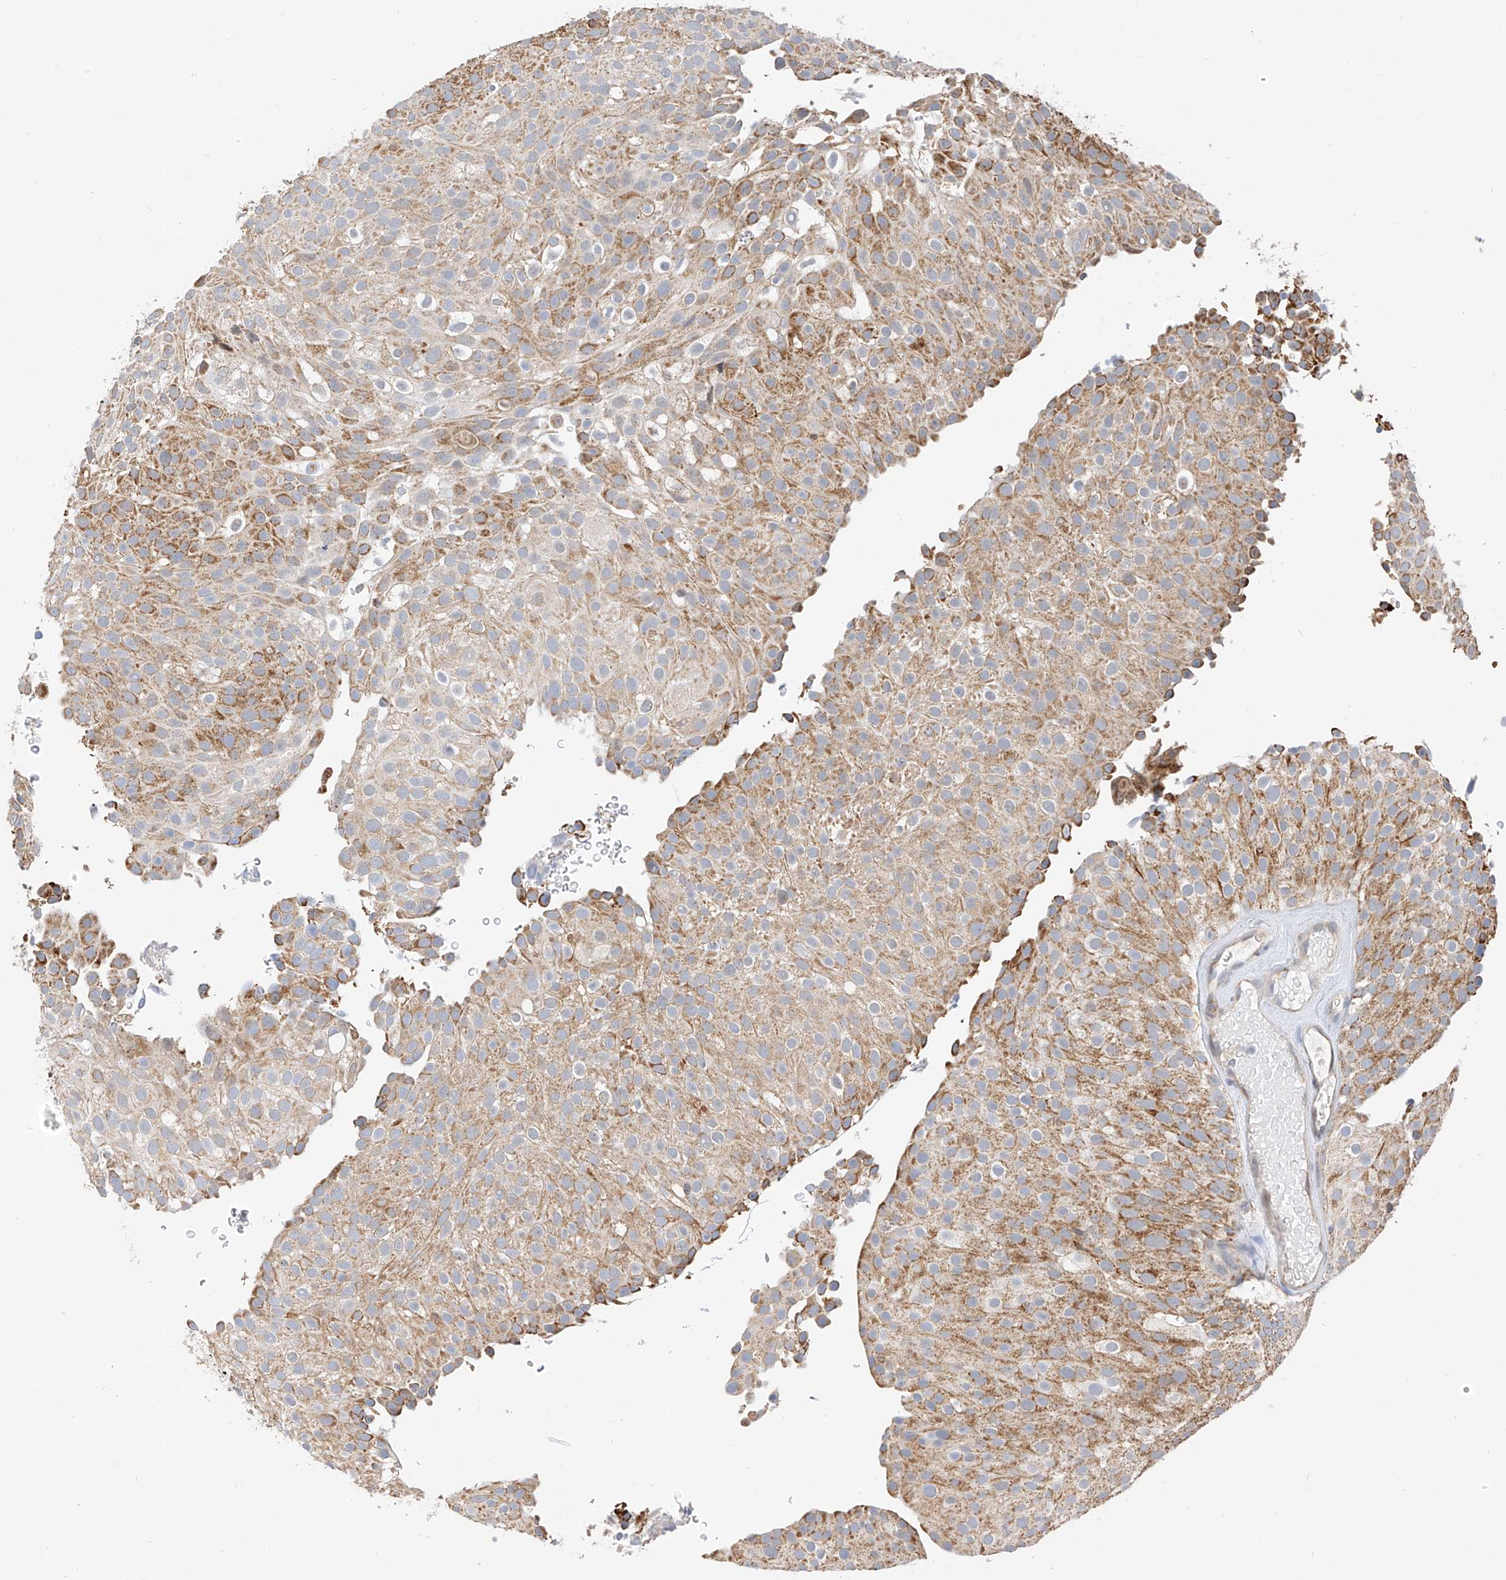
{"staining": {"intensity": "weak", "quantity": "25%-75%", "location": "cytoplasmic/membranous"}, "tissue": "urothelial cancer", "cell_type": "Tumor cells", "image_type": "cancer", "snomed": [{"axis": "morphology", "description": "Urothelial carcinoma, Low grade"}, {"axis": "topography", "description": "Urinary bladder"}], "caption": "A brown stain labels weak cytoplasmic/membranous expression of a protein in human urothelial cancer tumor cells.", "gene": "PPA2", "patient": {"sex": "male", "age": 78}}